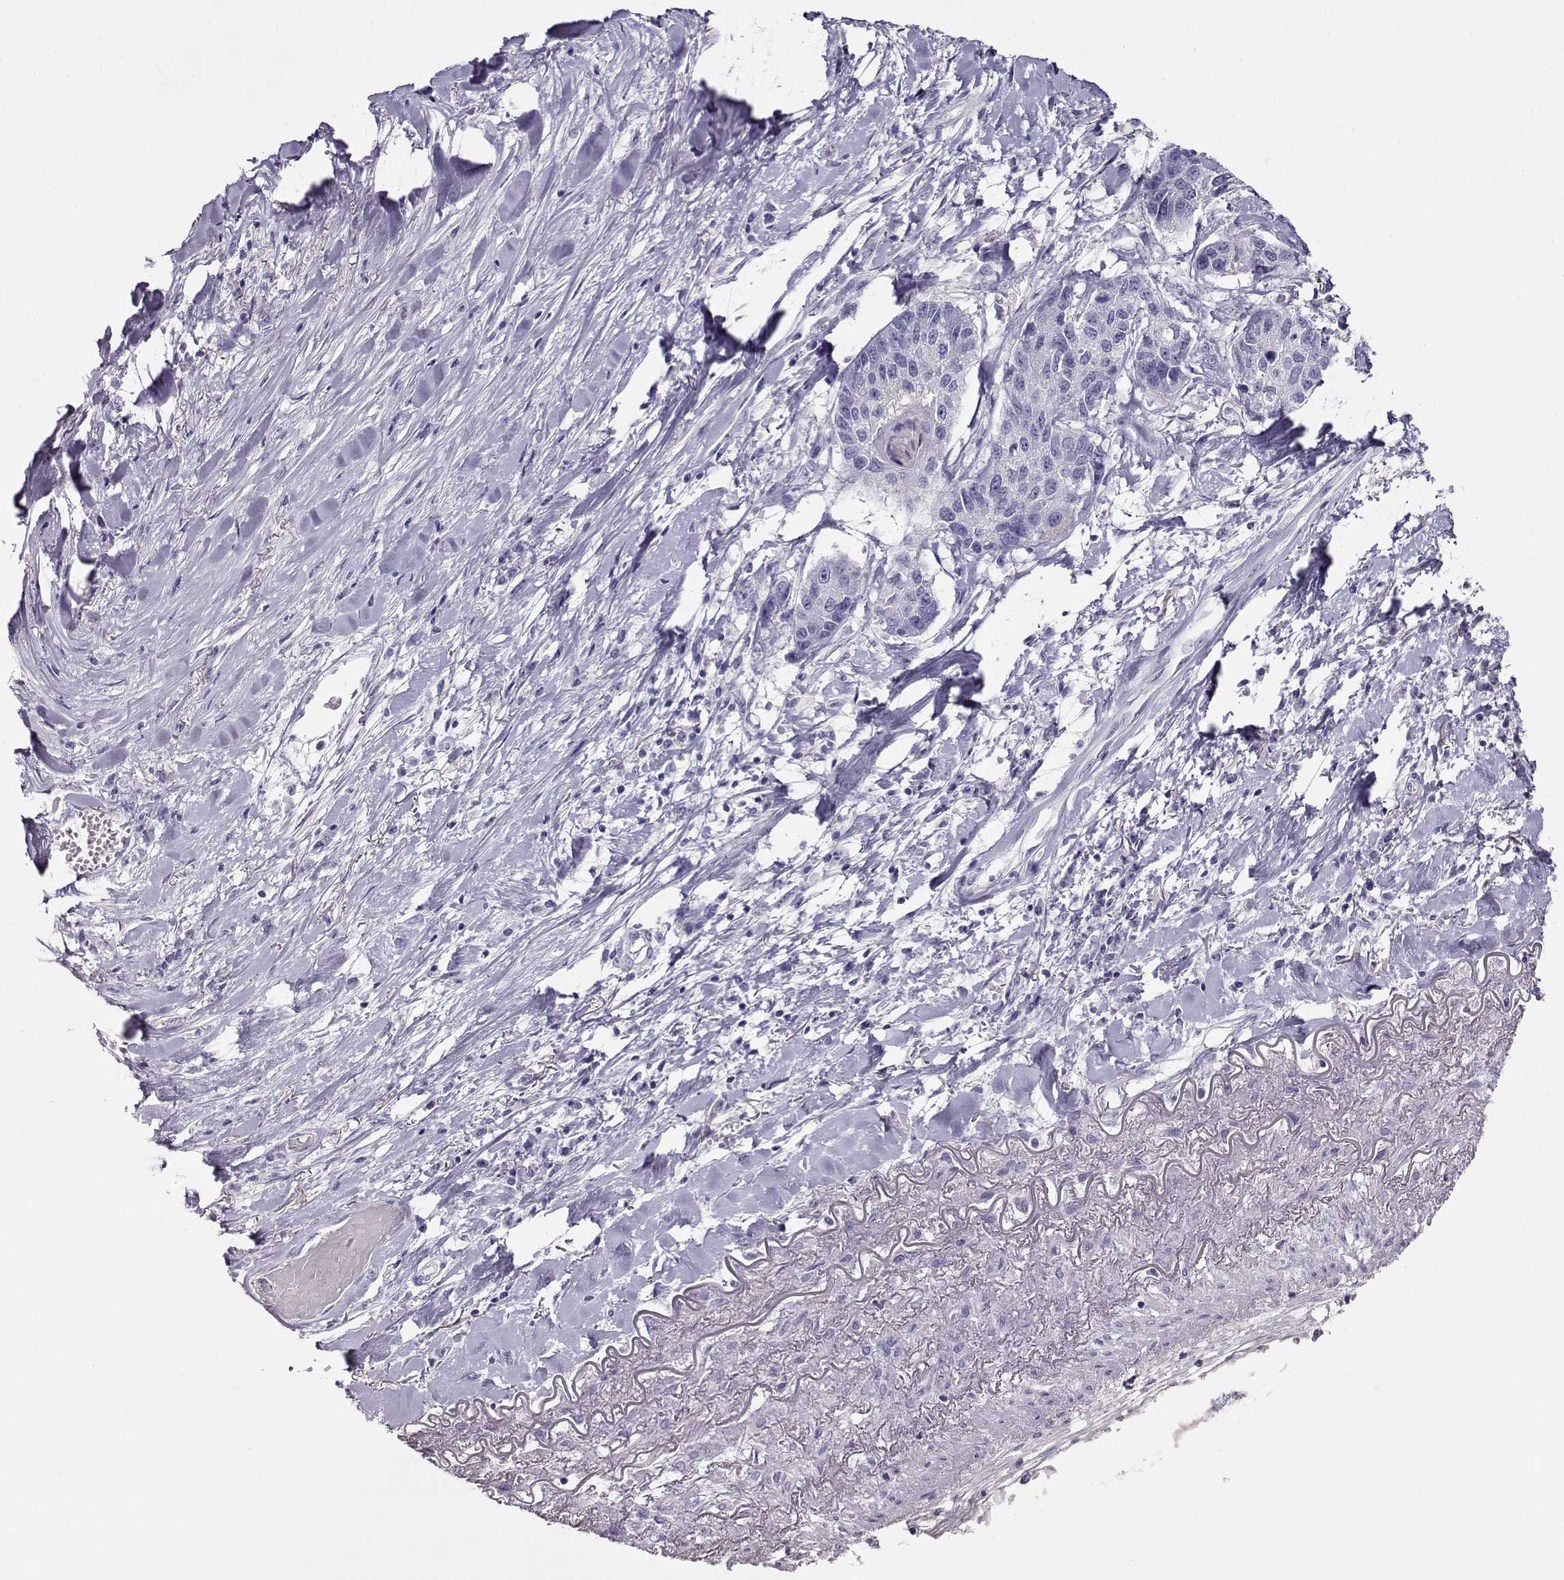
{"staining": {"intensity": "negative", "quantity": "none", "location": "none"}, "tissue": "lung cancer", "cell_type": "Tumor cells", "image_type": "cancer", "snomed": [{"axis": "morphology", "description": "Squamous cell carcinoma, NOS"}, {"axis": "topography", "description": "Lung"}], "caption": "Tumor cells are negative for brown protein staining in lung cancer. The staining was performed using DAB (3,3'-diaminobenzidine) to visualize the protein expression in brown, while the nuclei were stained in blue with hematoxylin (Magnification: 20x).", "gene": "NDRG4", "patient": {"sex": "male", "age": 73}}